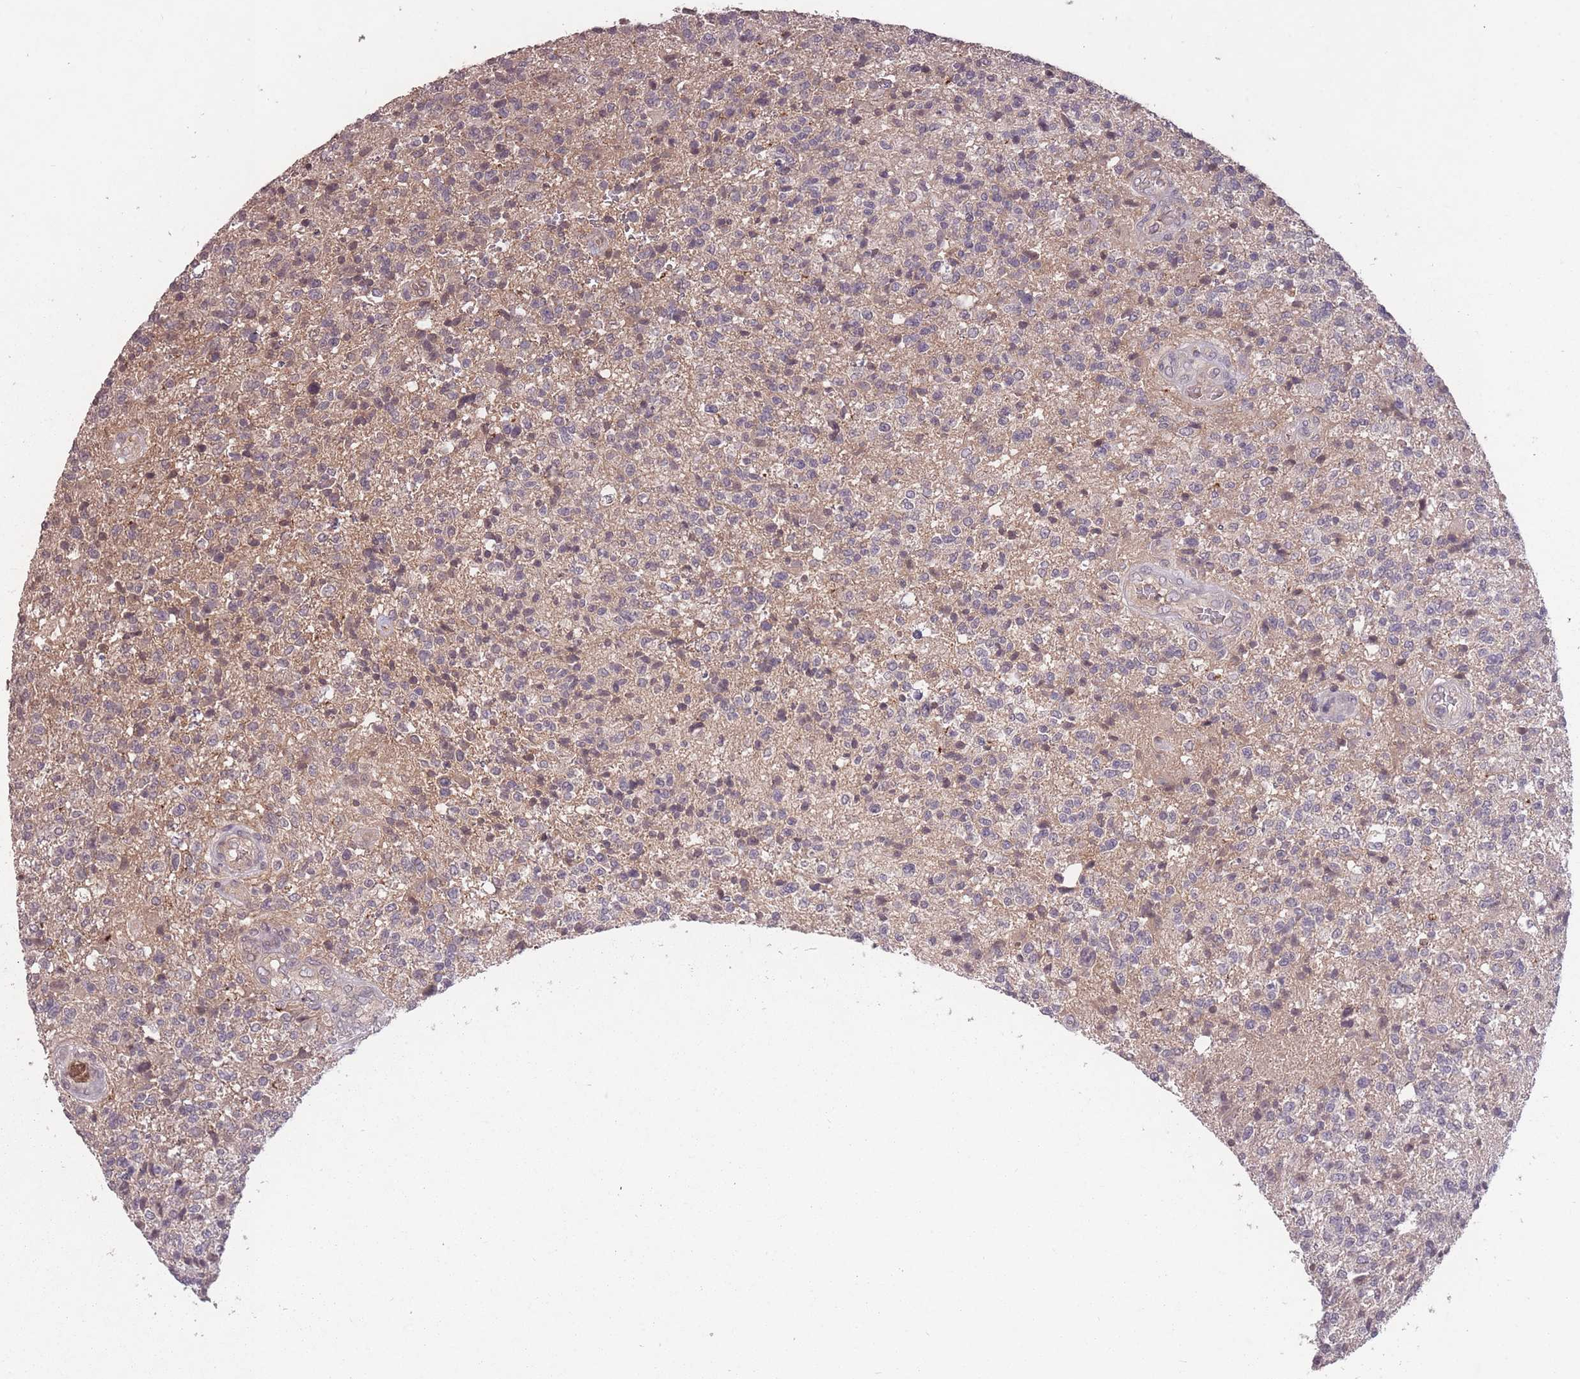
{"staining": {"intensity": "weak", "quantity": "<25%", "location": "nuclear"}, "tissue": "glioma", "cell_type": "Tumor cells", "image_type": "cancer", "snomed": [{"axis": "morphology", "description": "Glioma, malignant, High grade"}, {"axis": "topography", "description": "Brain"}], "caption": "A micrograph of human glioma is negative for staining in tumor cells. (IHC, brightfield microscopy, high magnification).", "gene": "ADCYAP1R1", "patient": {"sex": "male", "age": 56}}